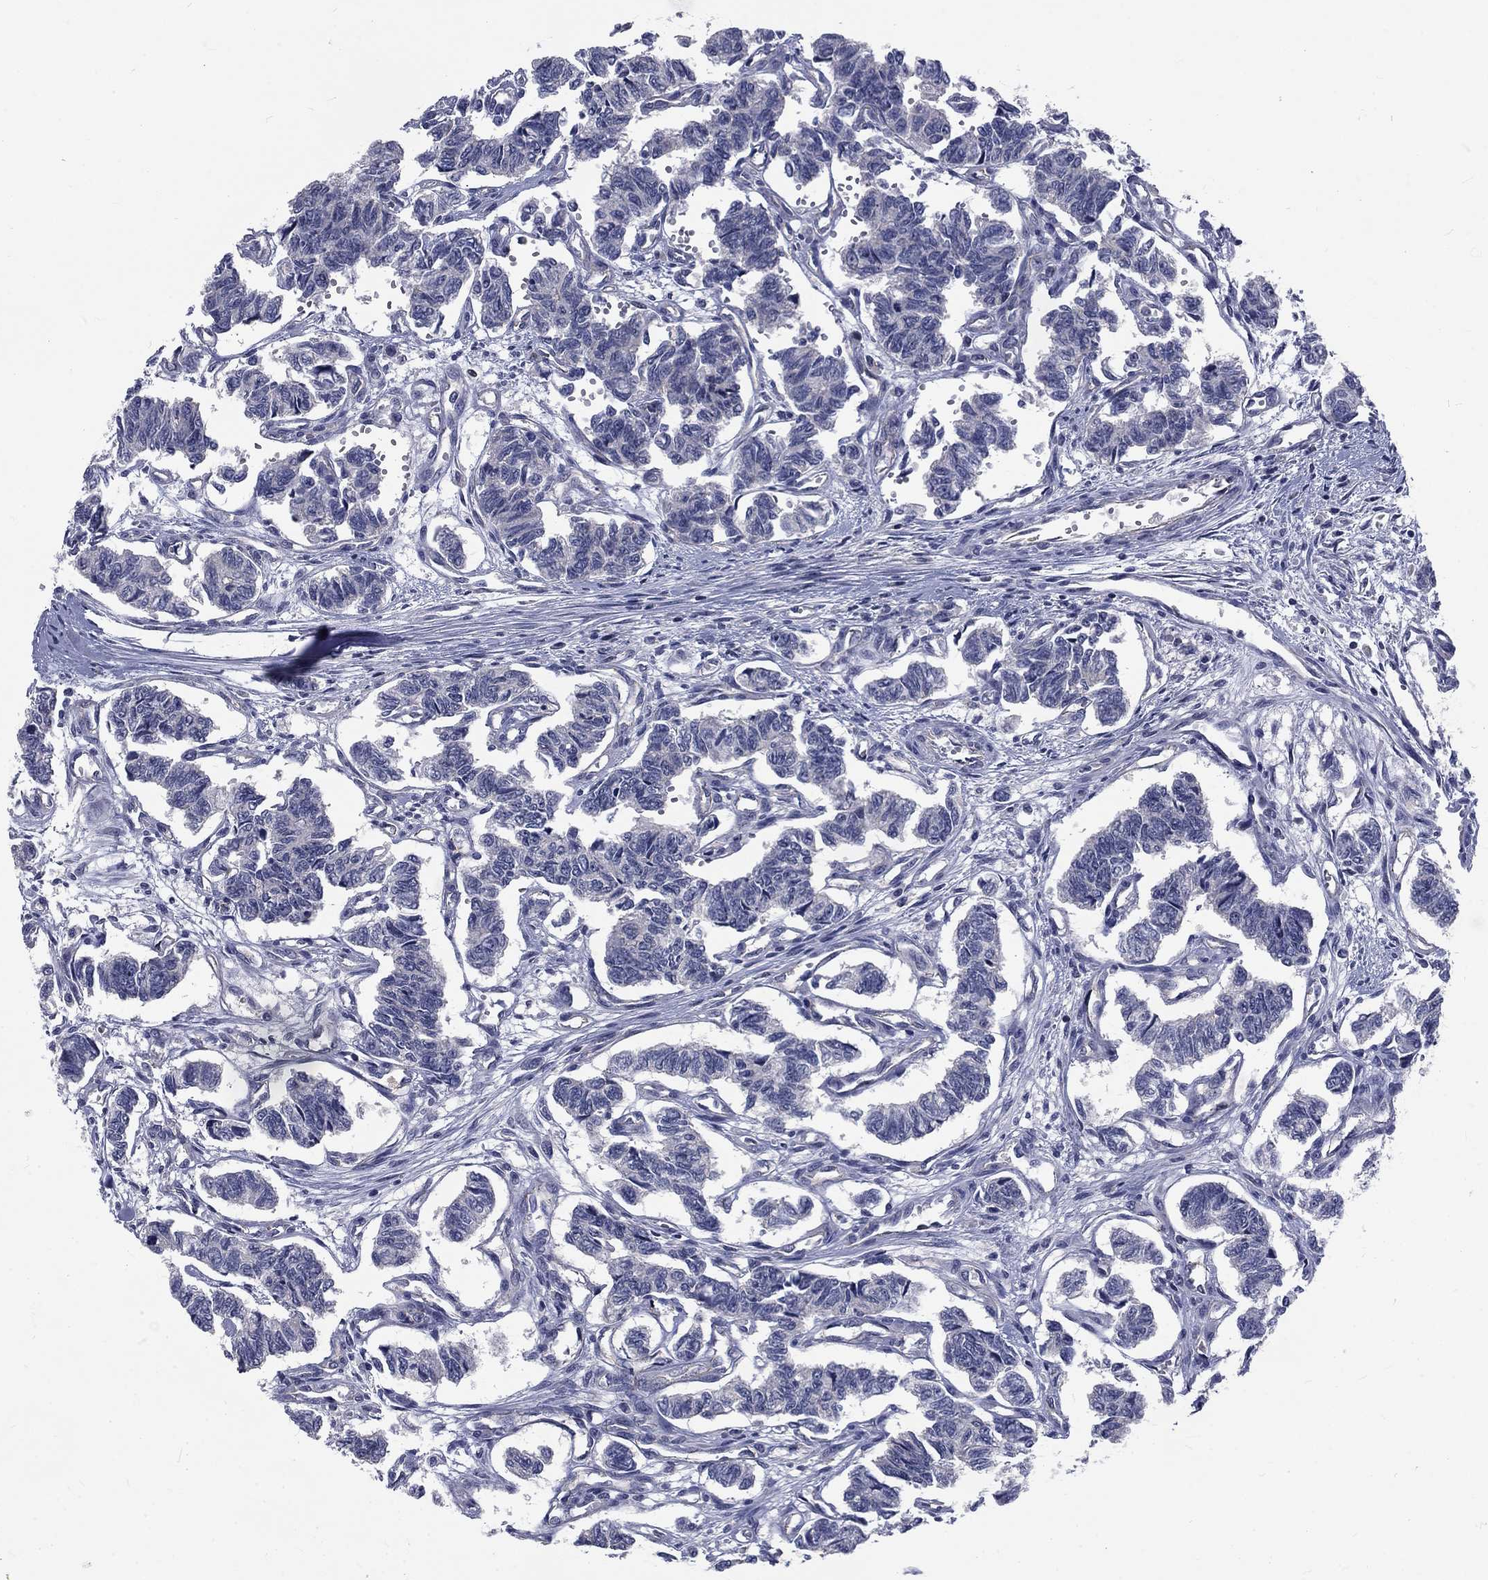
{"staining": {"intensity": "negative", "quantity": "none", "location": "none"}, "tissue": "carcinoid", "cell_type": "Tumor cells", "image_type": "cancer", "snomed": [{"axis": "morphology", "description": "Carcinoid, malignant, NOS"}, {"axis": "topography", "description": "Kidney"}], "caption": "Immunohistochemistry (IHC) micrograph of malignant carcinoid stained for a protein (brown), which reveals no staining in tumor cells.", "gene": "PHKA1", "patient": {"sex": "female", "age": 41}}